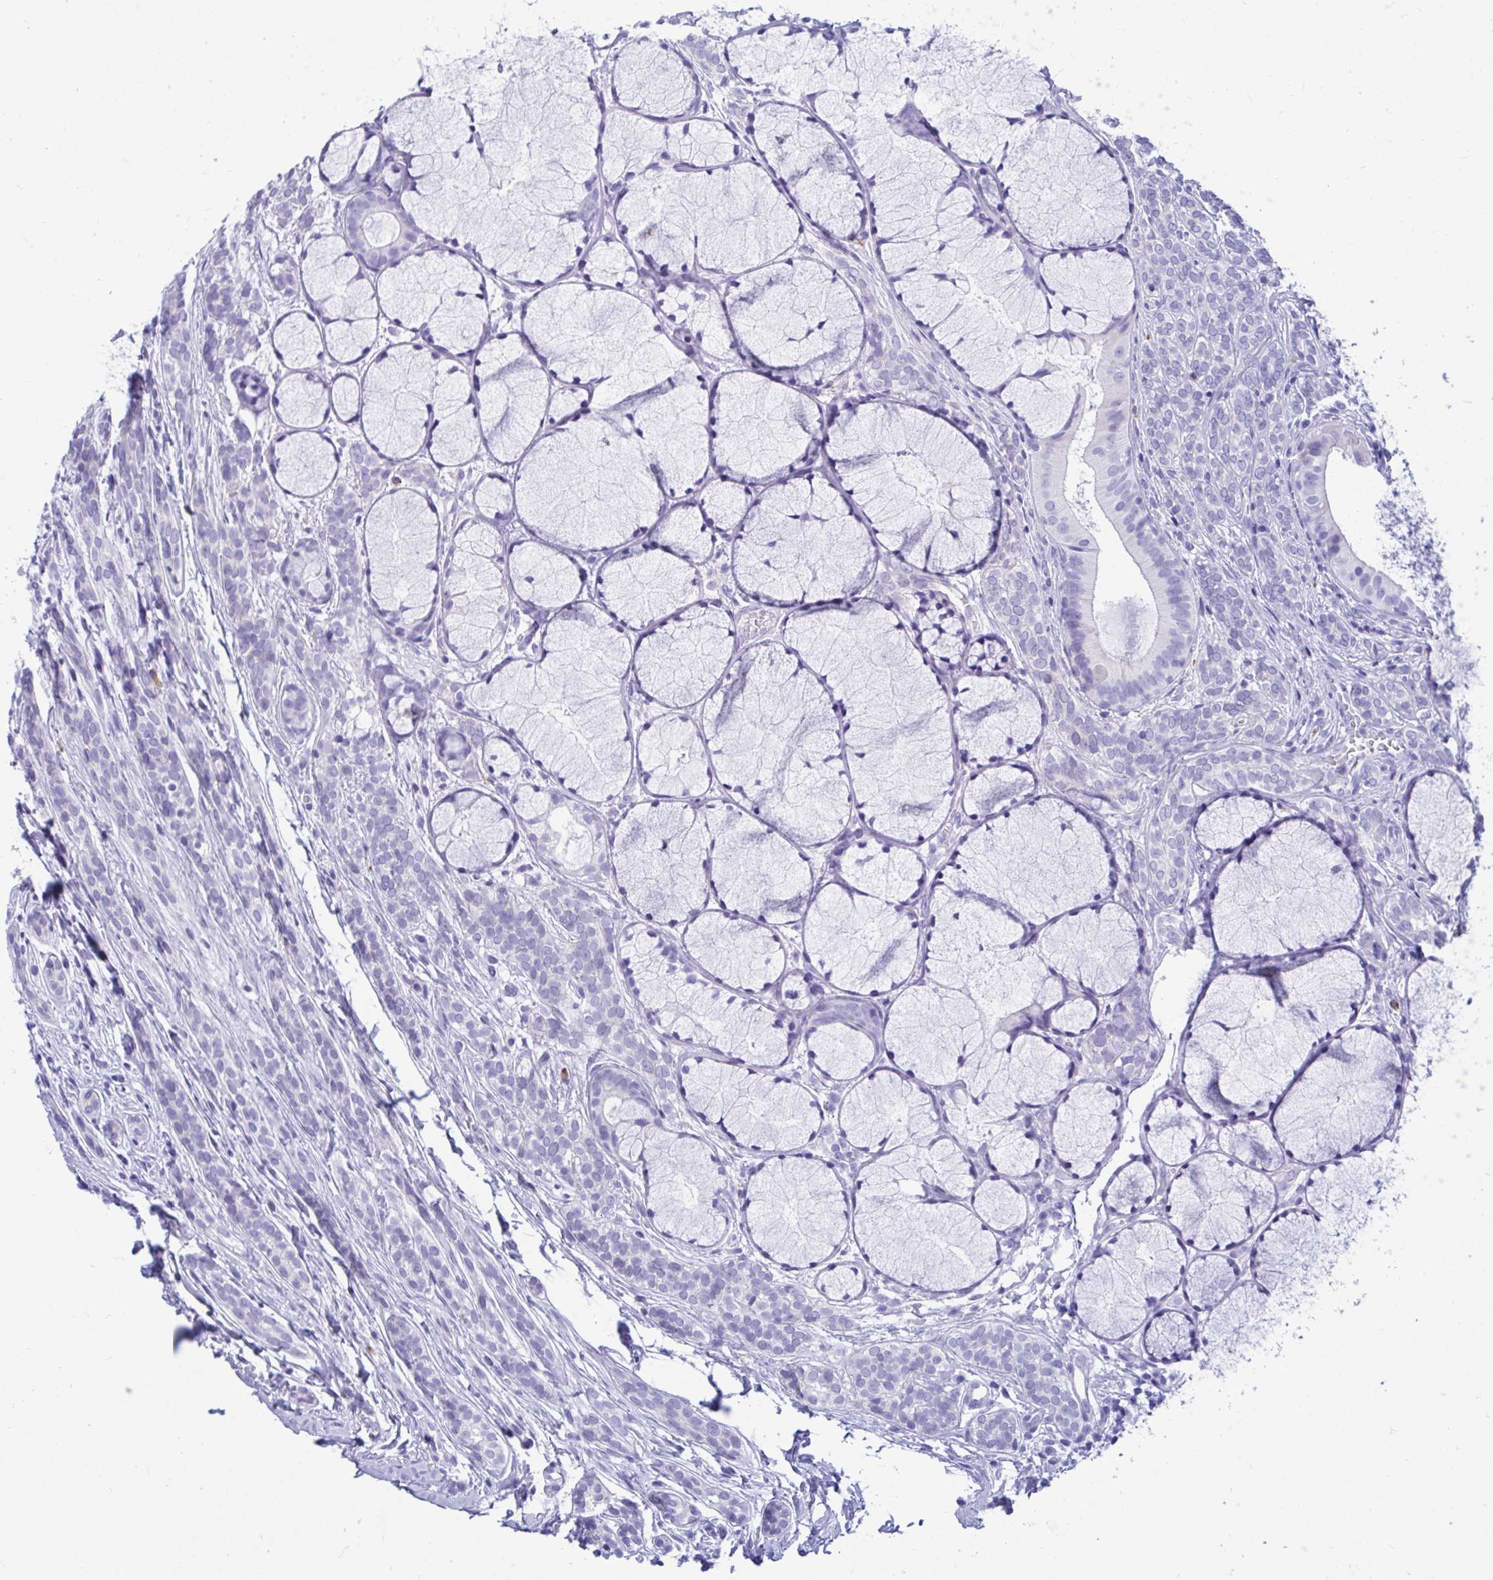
{"staining": {"intensity": "negative", "quantity": "none", "location": "none"}, "tissue": "head and neck cancer", "cell_type": "Tumor cells", "image_type": "cancer", "snomed": [{"axis": "morphology", "description": "Adenocarcinoma, NOS"}, {"axis": "topography", "description": "Head-Neck"}], "caption": "There is no significant staining in tumor cells of head and neck cancer. (Immunohistochemistry, brightfield microscopy, high magnification).", "gene": "SHISA8", "patient": {"sex": "female", "age": 57}}